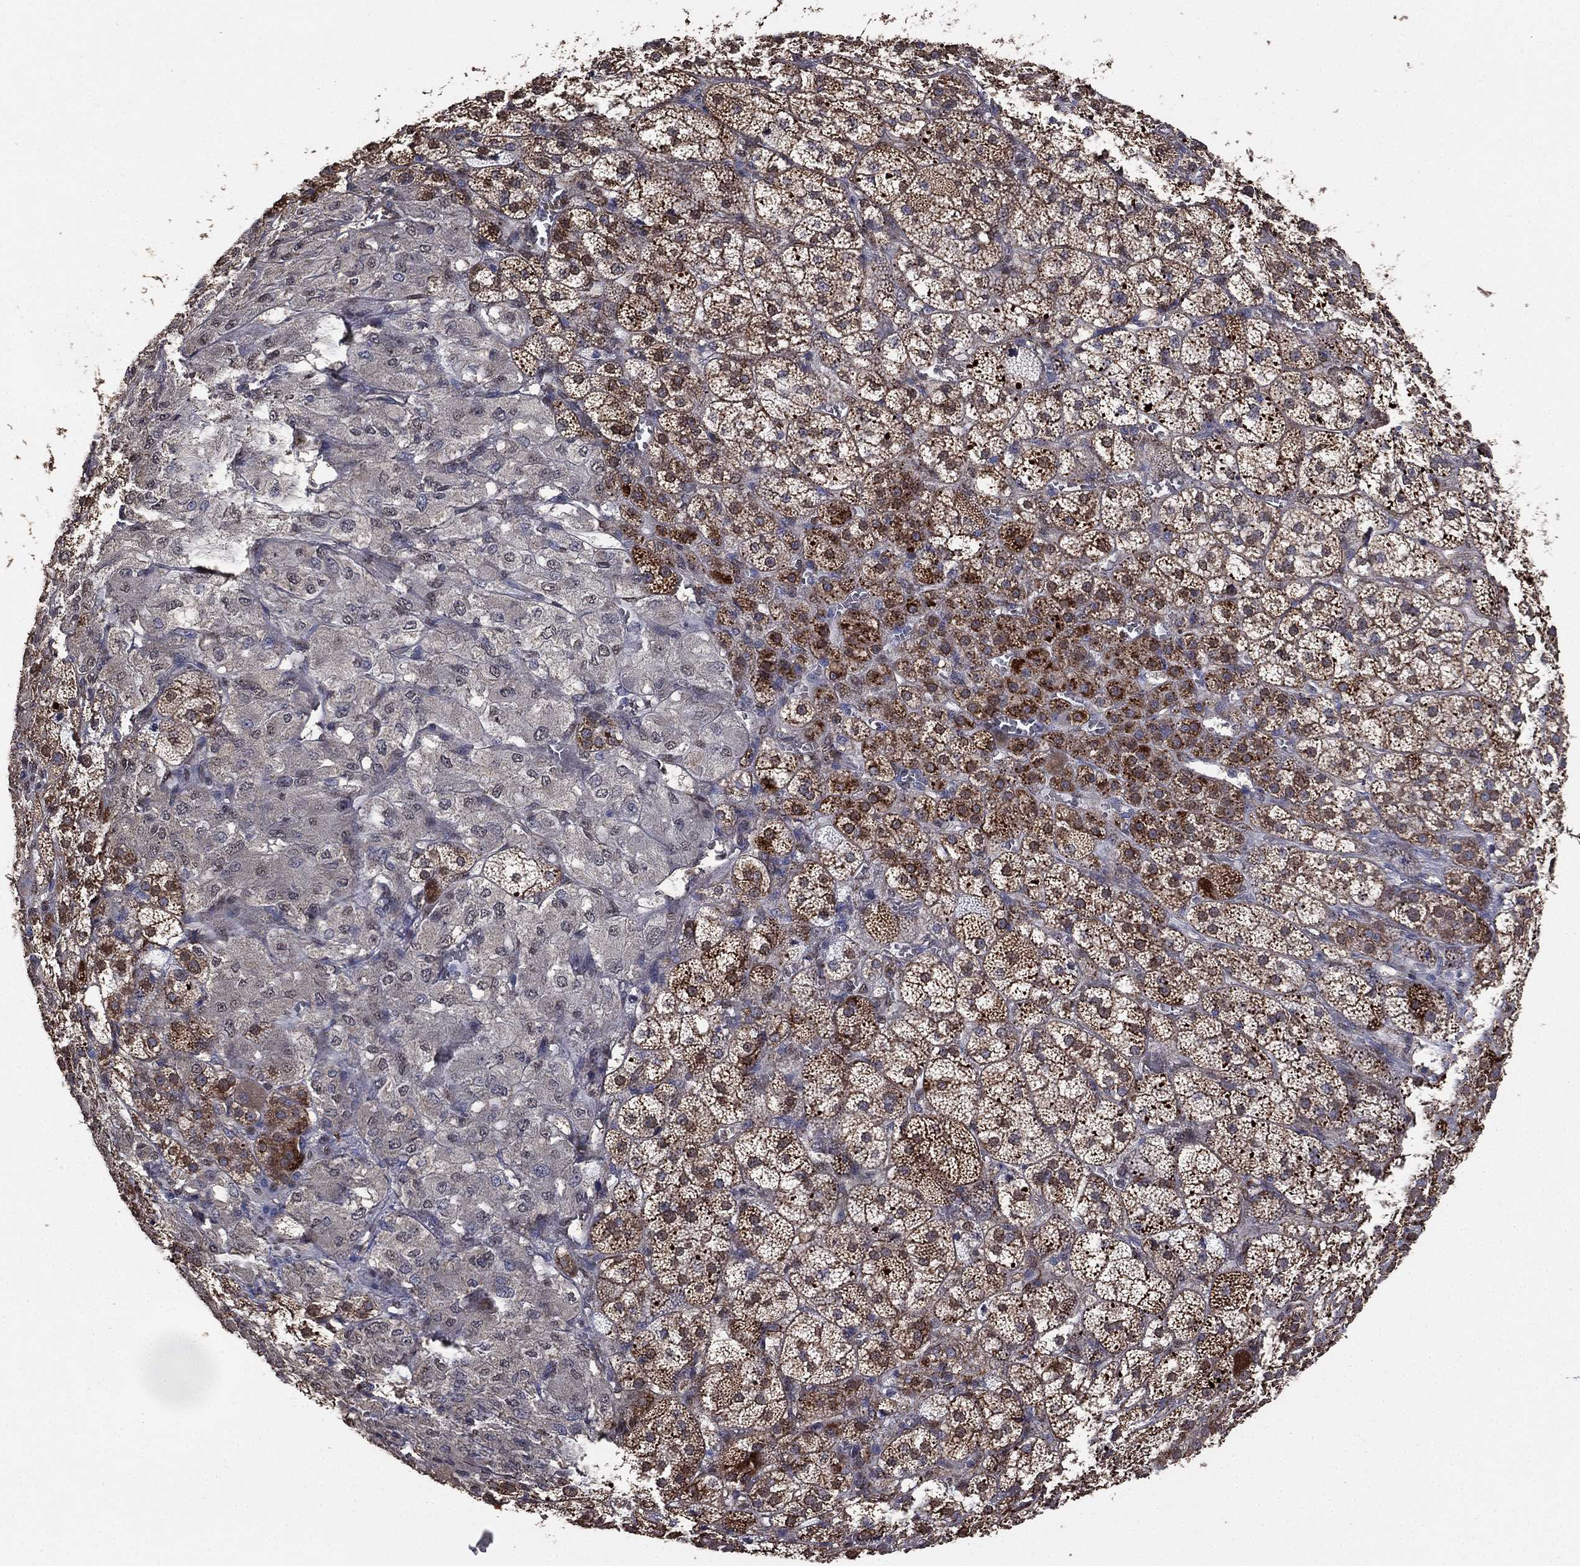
{"staining": {"intensity": "strong", "quantity": "<25%", "location": "cytoplasmic/membranous"}, "tissue": "adrenal gland", "cell_type": "Glandular cells", "image_type": "normal", "snomed": [{"axis": "morphology", "description": "Normal tissue, NOS"}, {"axis": "topography", "description": "Adrenal gland"}], "caption": "Protein staining demonstrates strong cytoplasmic/membranous positivity in about <25% of glandular cells in unremarkable adrenal gland.", "gene": "ALDH7A1", "patient": {"sex": "female", "age": 60}}